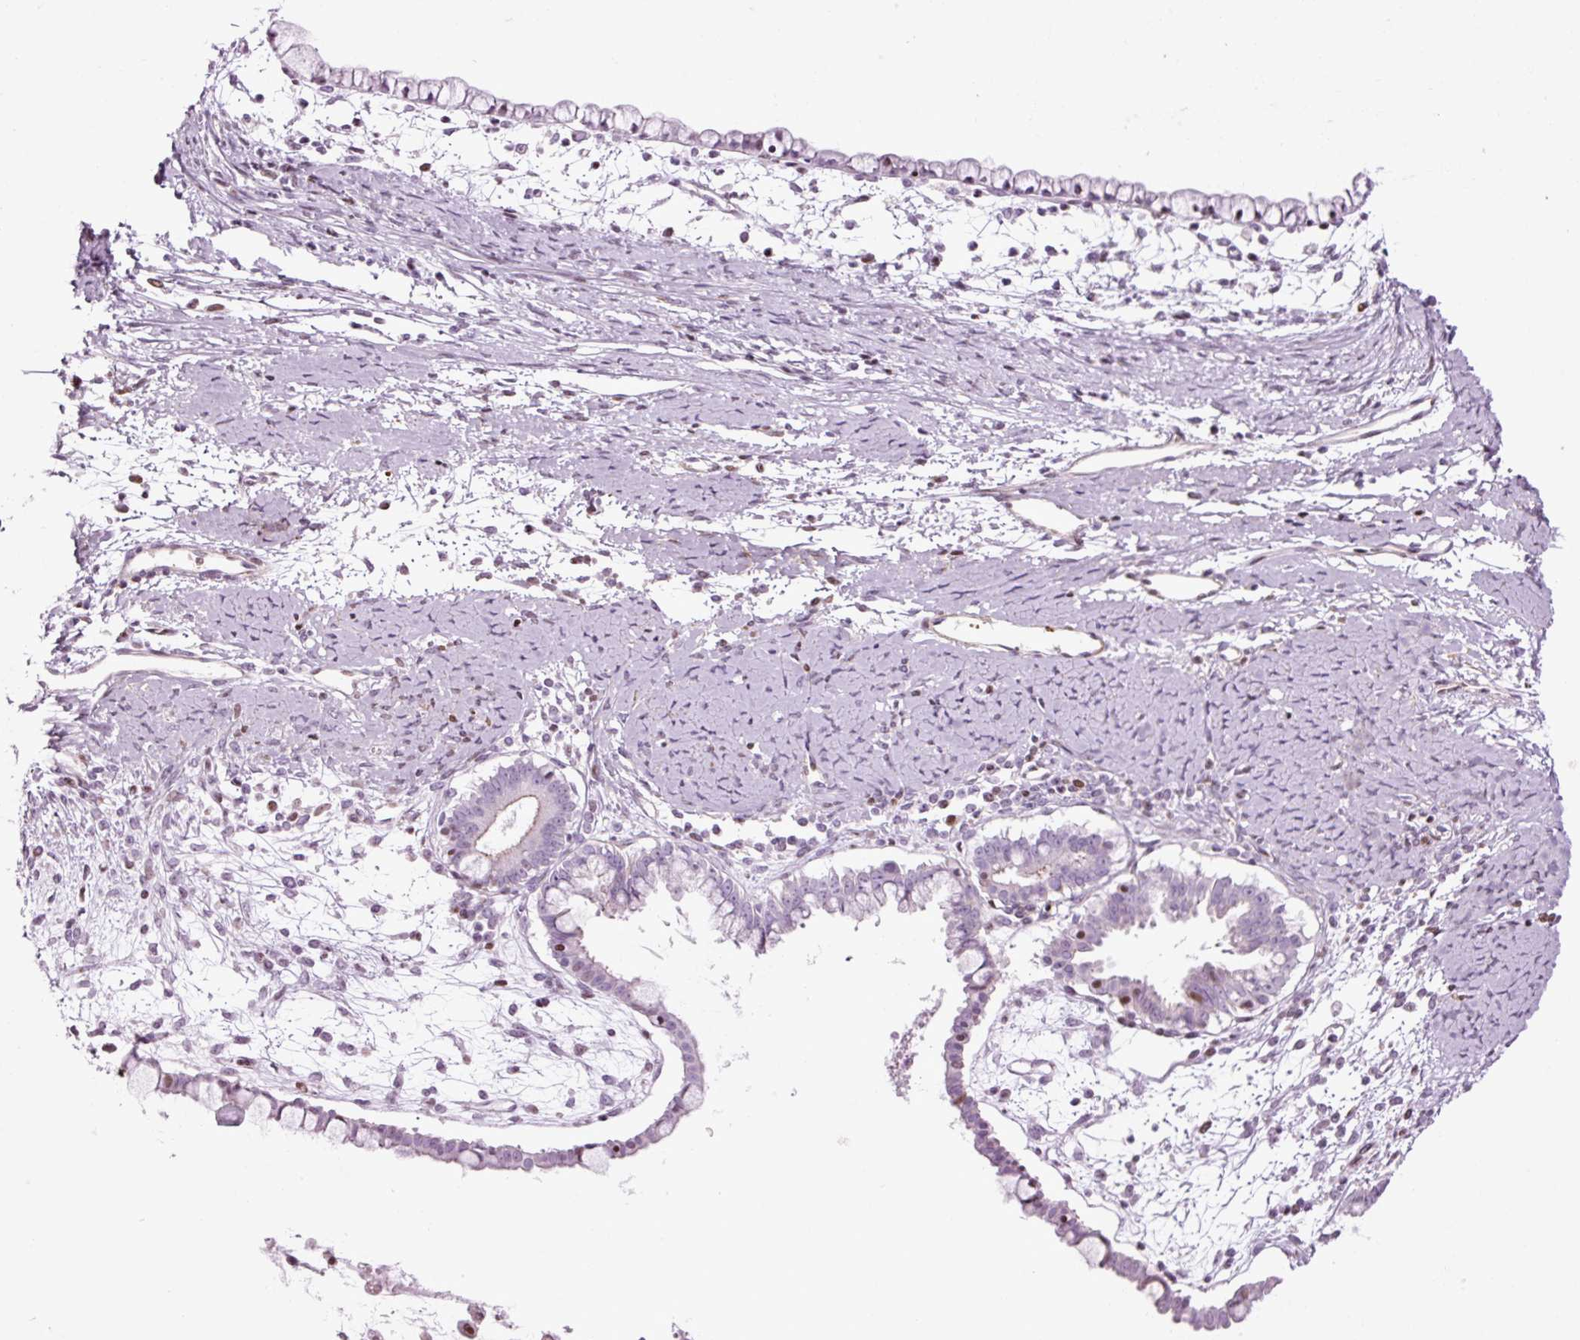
{"staining": {"intensity": "negative", "quantity": "none", "location": "none"}, "tissue": "ovarian cancer", "cell_type": "Tumor cells", "image_type": "cancer", "snomed": [{"axis": "morphology", "description": "Cystadenocarcinoma, mucinous, NOS"}, {"axis": "topography", "description": "Ovary"}], "caption": "Ovarian cancer (mucinous cystadenocarcinoma) was stained to show a protein in brown. There is no significant positivity in tumor cells. Brightfield microscopy of immunohistochemistry (IHC) stained with DAB (3,3'-diaminobenzidine) (brown) and hematoxylin (blue), captured at high magnification.", "gene": "ANKRD20A1", "patient": {"sex": "female", "age": 61}}